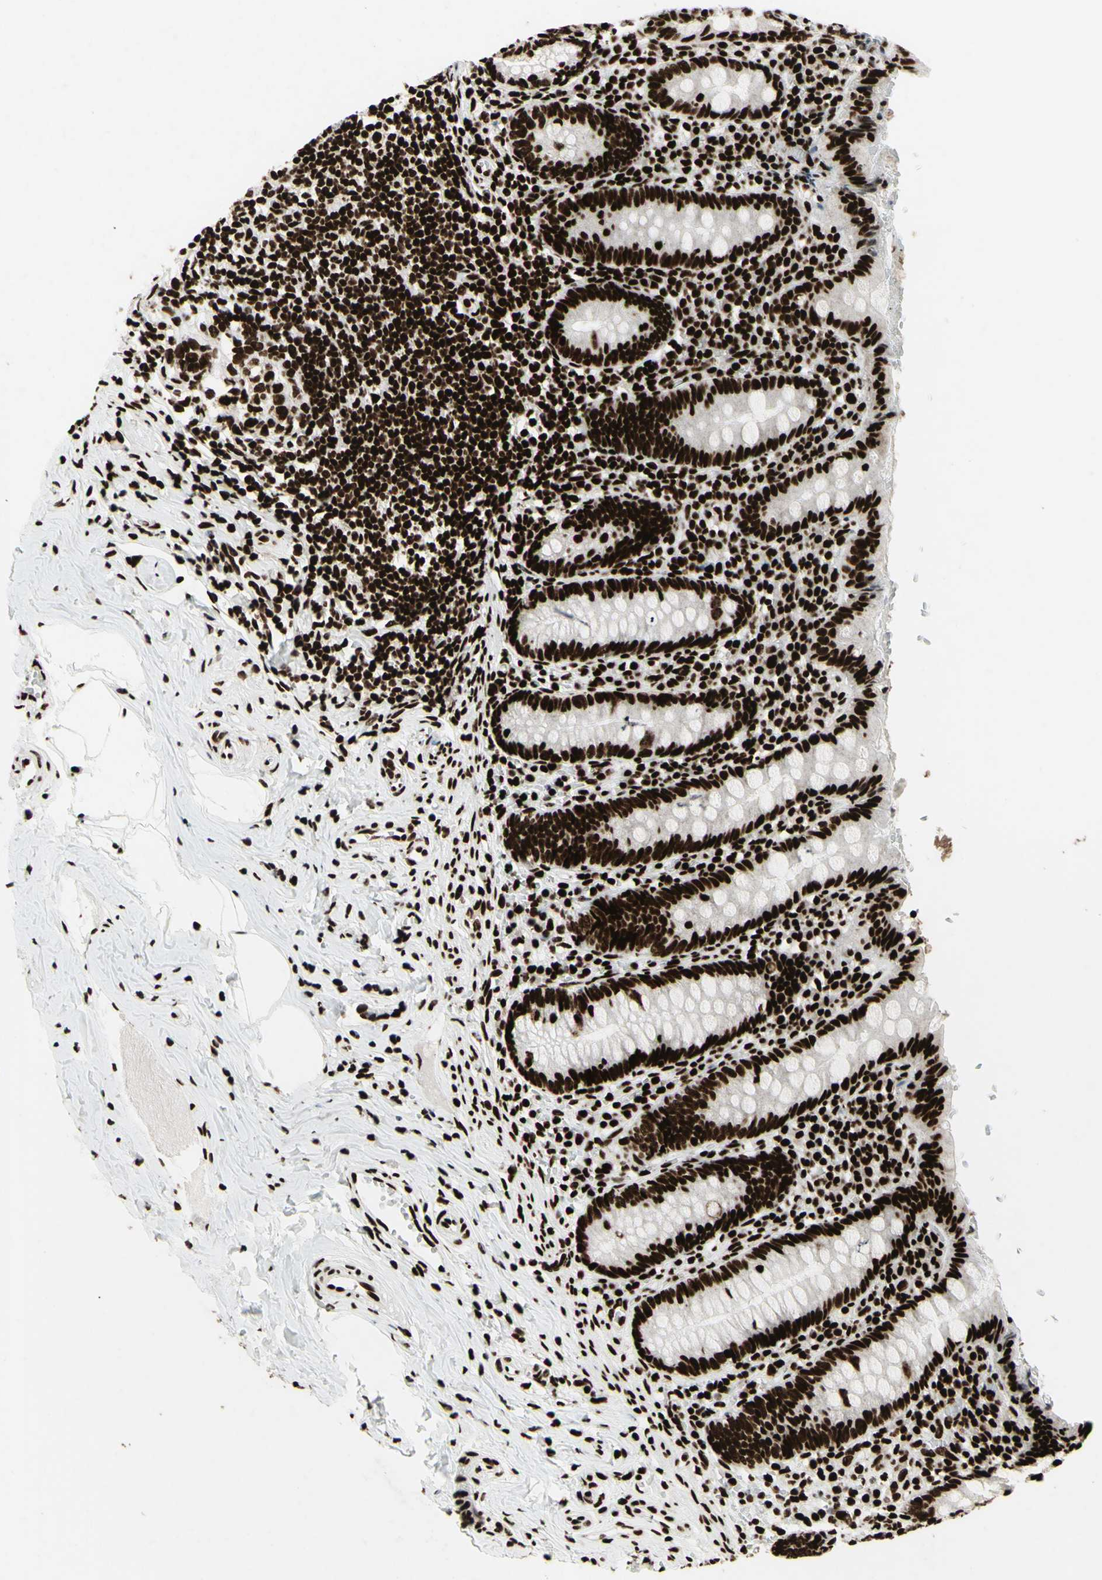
{"staining": {"intensity": "strong", "quantity": ">75%", "location": "nuclear"}, "tissue": "appendix", "cell_type": "Glandular cells", "image_type": "normal", "snomed": [{"axis": "morphology", "description": "Normal tissue, NOS"}, {"axis": "topography", "description": "Appendix"}], "caption": "Approximately >75% of glandular cells in normal appendix demonstrate strong nuclear protein staining as visualized by brown immunohistochemical staining.", "gene": "U2AF2", "patient": {"sex": "female", "age": 10}}